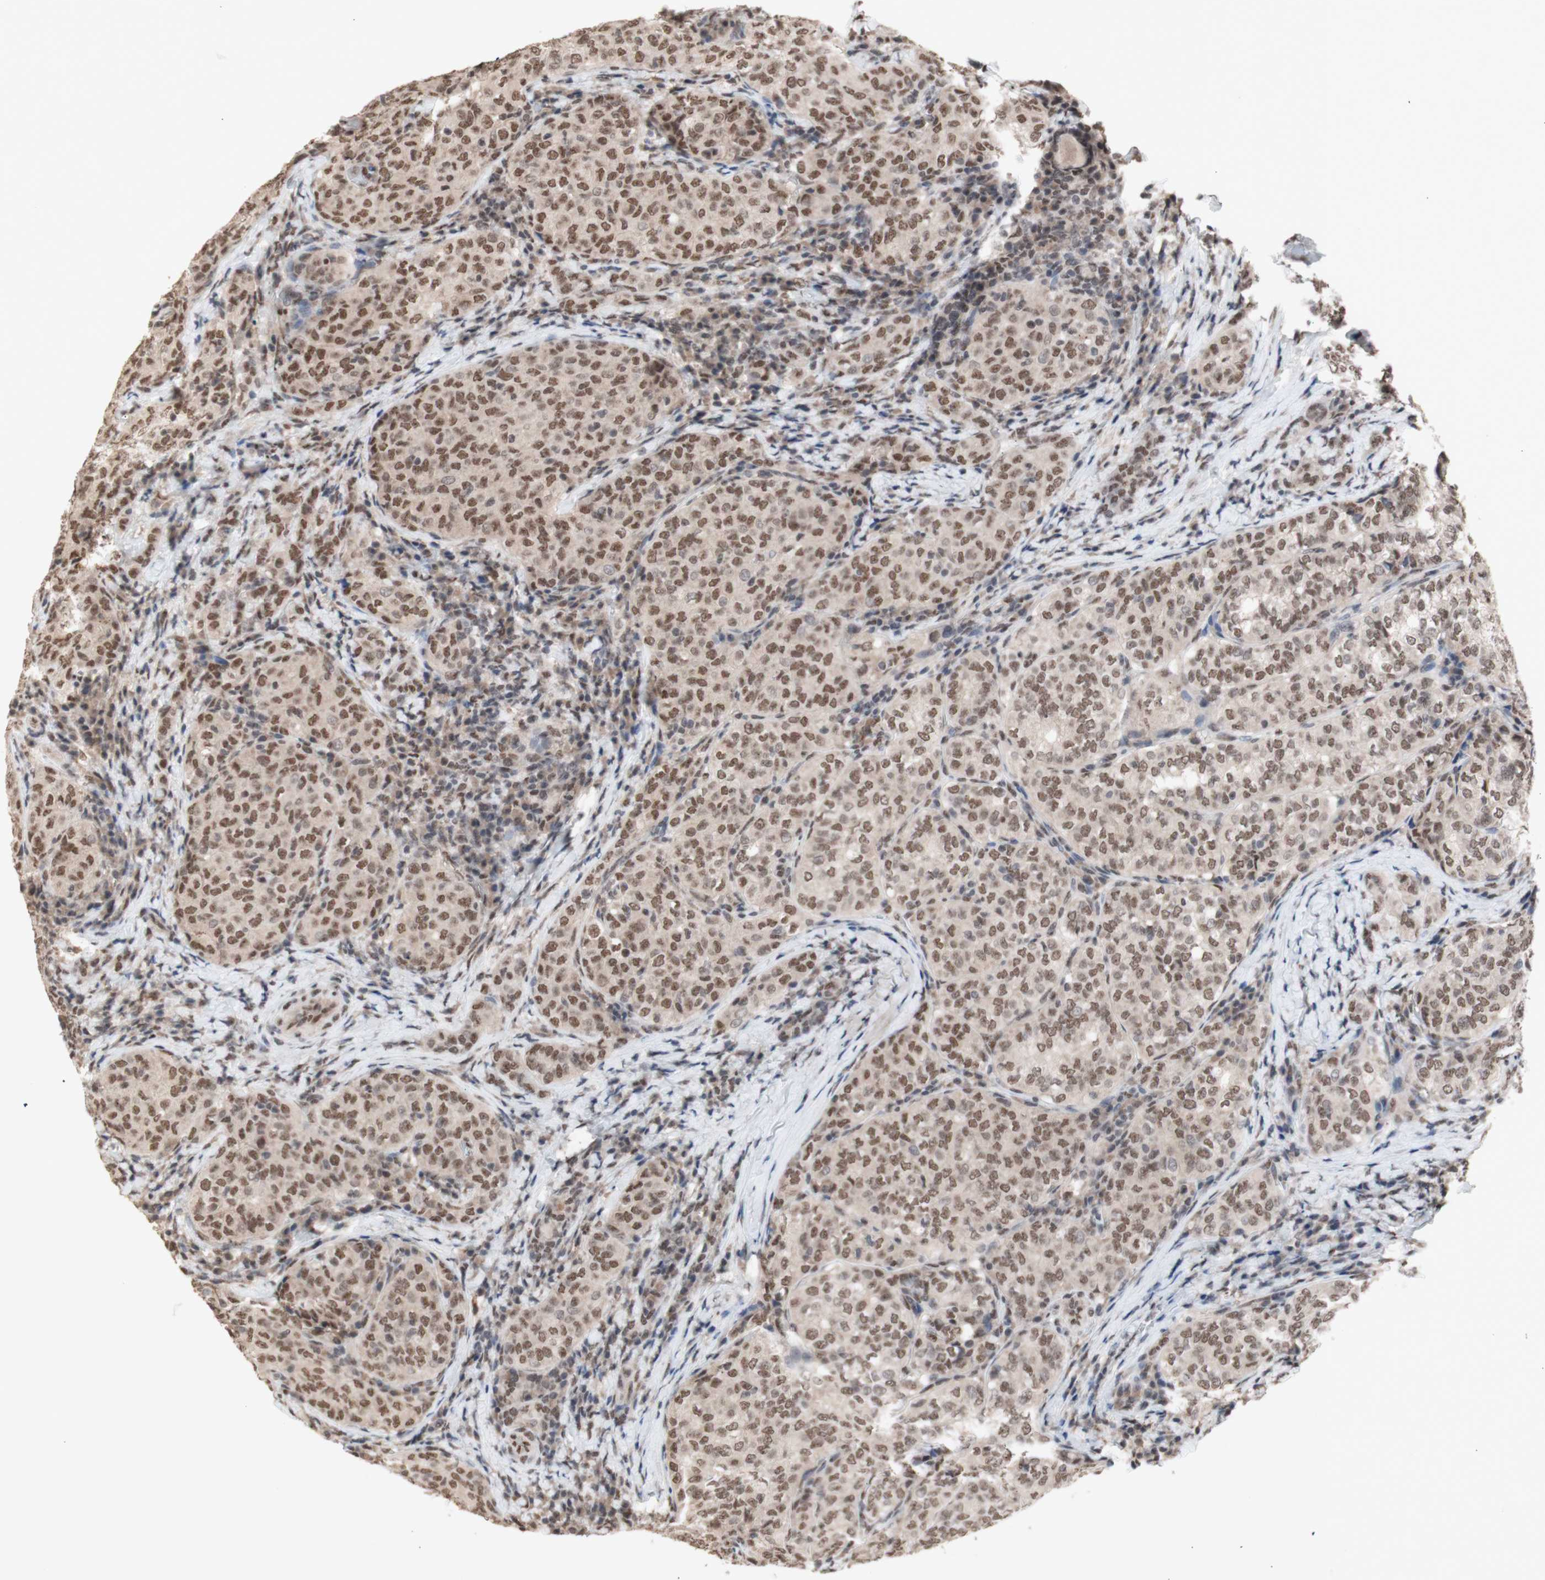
{"staining": {"intensity": "moderate", "quantity": ">75%", "location": "nuclear"}, "tissue": "thyroid cancer", "cell_type": "Tumor cells", "image_type": "cancer", "snomed": [{"axis": "morphology", "description": "Normal tissue, NOS"}, {"axis": "morphology", "description": "Papillary adenocarcinoma, NOS"}, {"axis": "topography", "description": "Thyroid gland"}], "caption": "The immunohistochemical stain labels moderate nuclear staining in tumor cells of papillary adenocarcinoma (thyroid) tissue. (brown staining indicates protein expression, while blue staining denotes nuclei).", "gene": "SFPQ", "patient": {"sex": "female", "age": 30}}